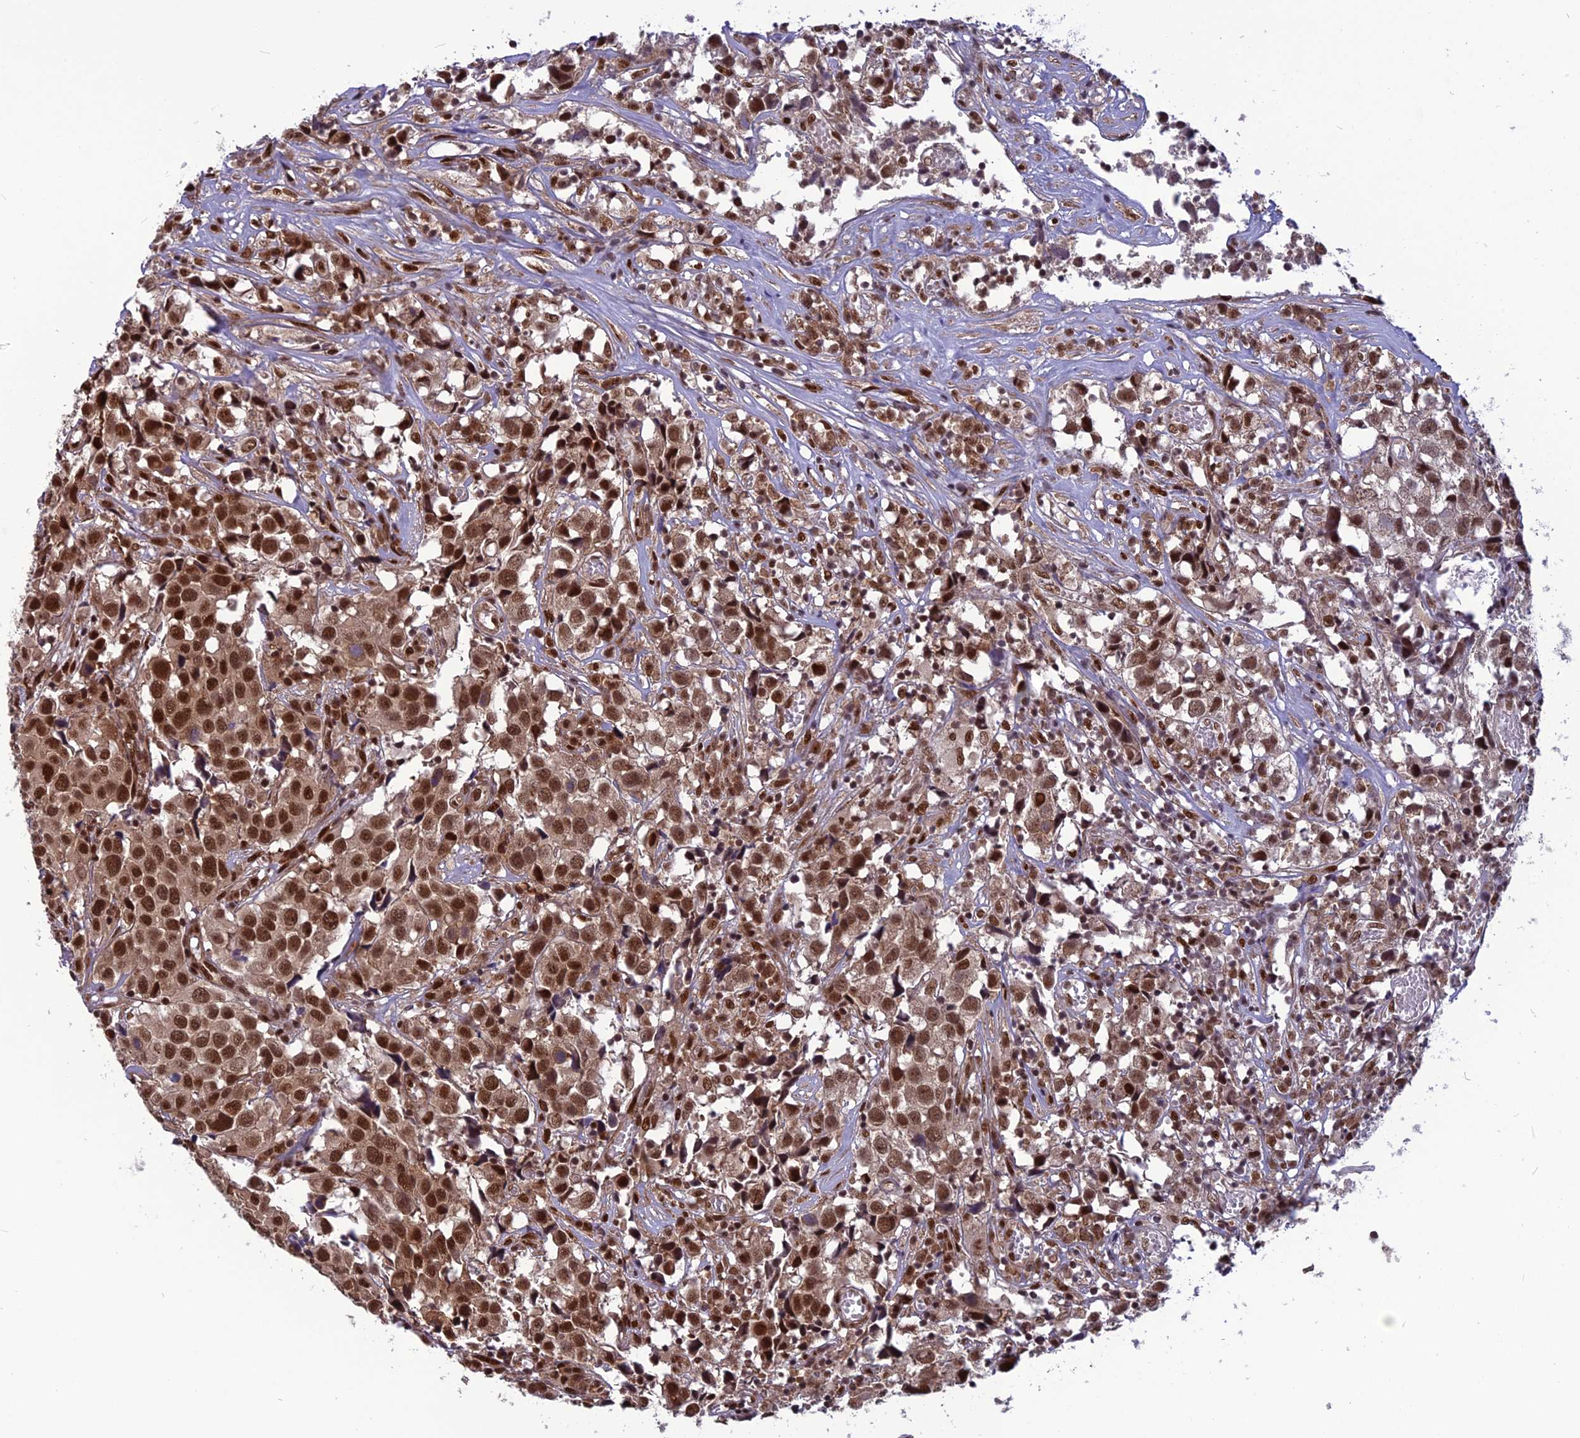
{"staining": {"intensity": "strong", "quantity": ">75%", "location": "nuclear"}, "tissue": "urothelial cancer", "cell_type": "Tumor cells", "image_type": "cancer", "snomed": [{"axis": "morphology", "description": "Urothelial carcinoma, High grade"}, {"axis": "topography", "description": "Urinary bladder"}], "caption": "Protein expression analysis of human high-grade urothelial carcinoma reveals strong nuclear expression in about >75% of tumor cells.", "gene": "RTRAF", "patient": {"sex": "female", "age": 75}}